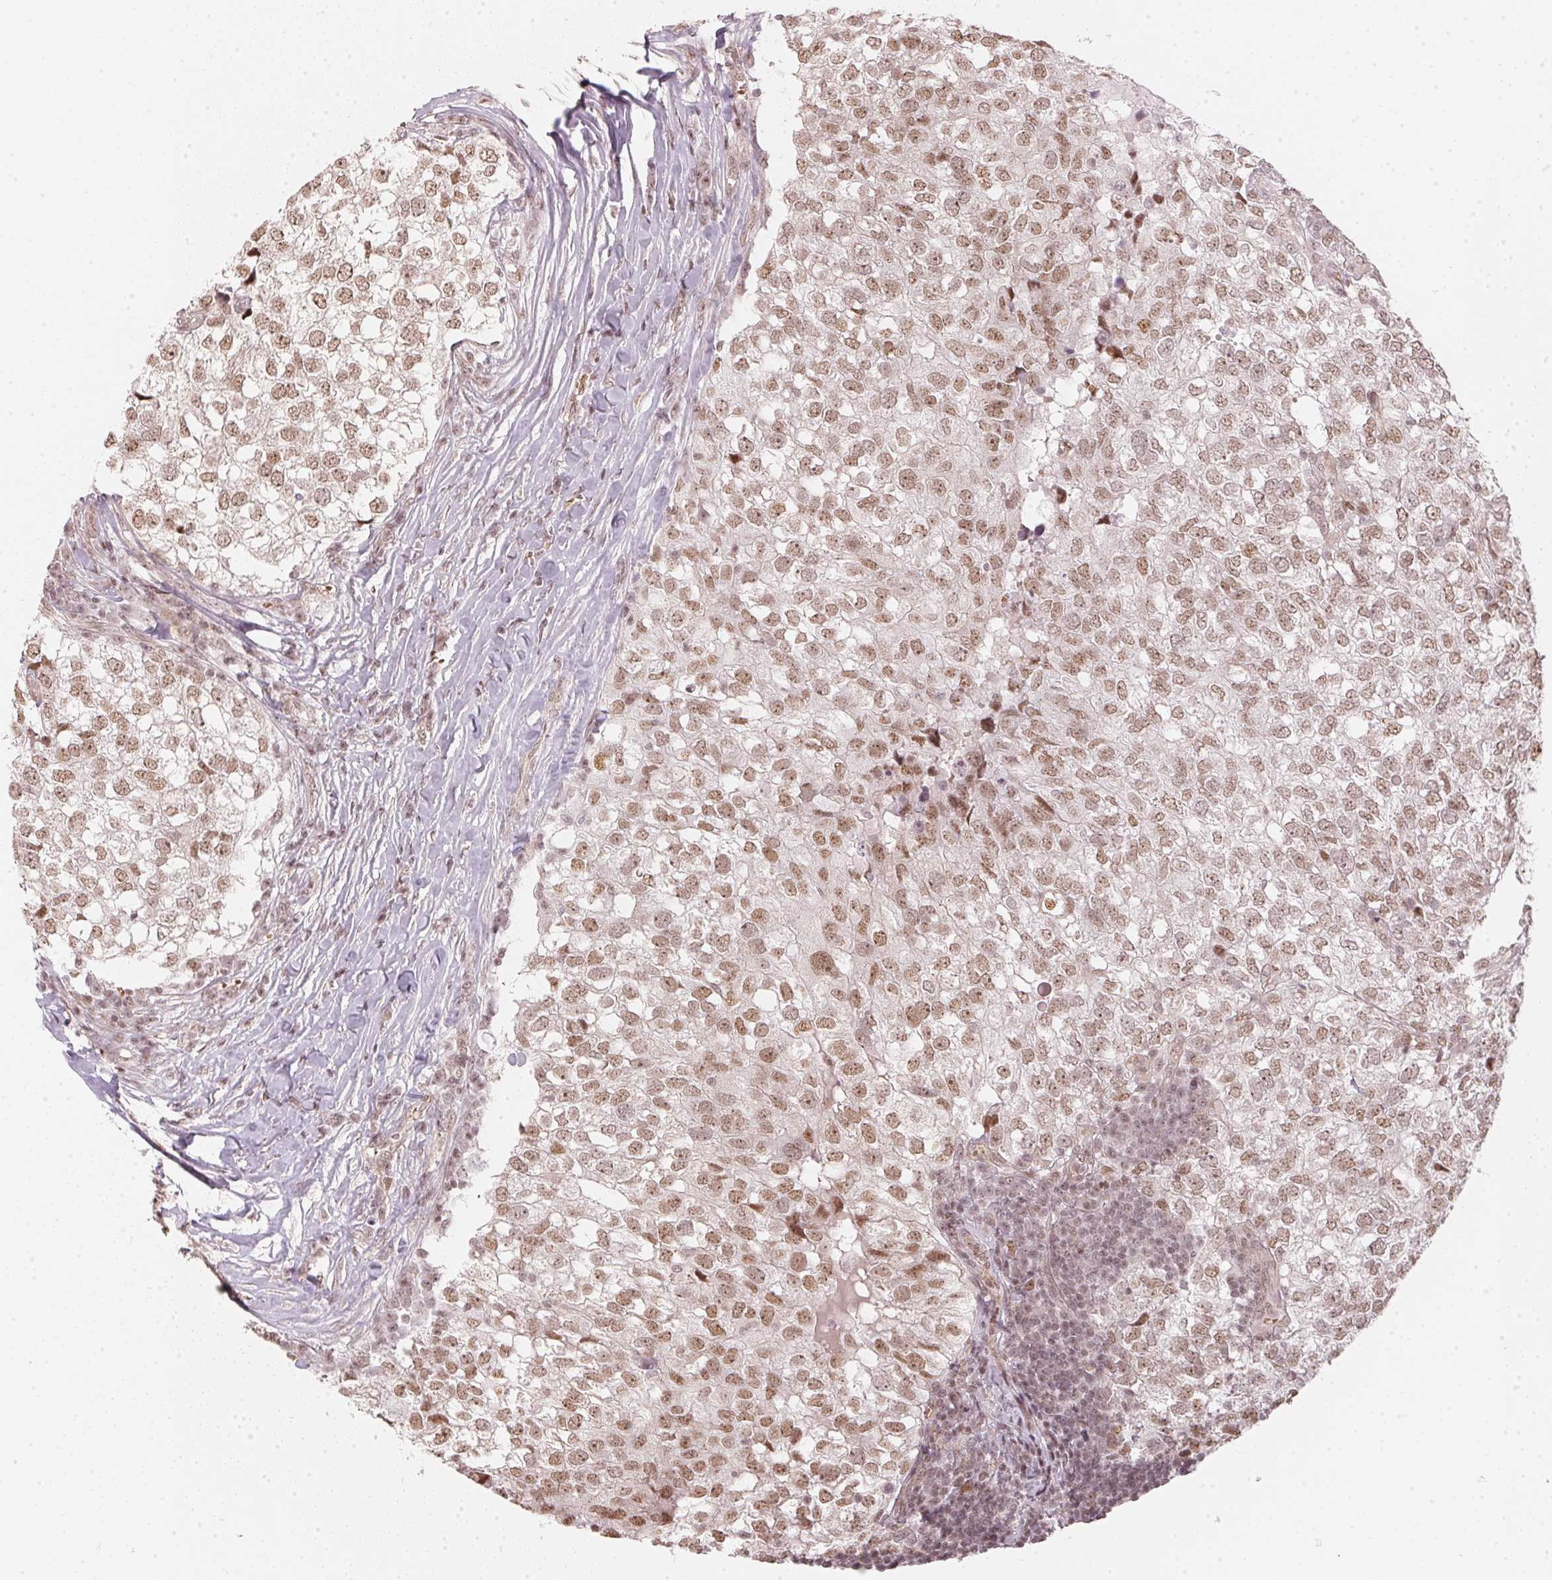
{"staining": {"intensity": "moderate", "quantity": ">75%", "location": "nuclear"}, "tissue": "breast cancer", "cell_type": "Tumor cells", "image_type": "cancer", "snomed": [{"axis": "morphology", "description": "Duct carcinoma"}, {"axis": "topography", "description": "Breast"}], "caption": "This histopathology image reveals breast cancer (infiltrating ductal carcinoma) stained with immunohistochemistry to label a protein in brown. The nuclear of tumor cells show moderate positivity for the protein. Nuclei are counter-stained blue.", "gene": "KAT6A", "patient": {"sex": "female", "age": 30}}